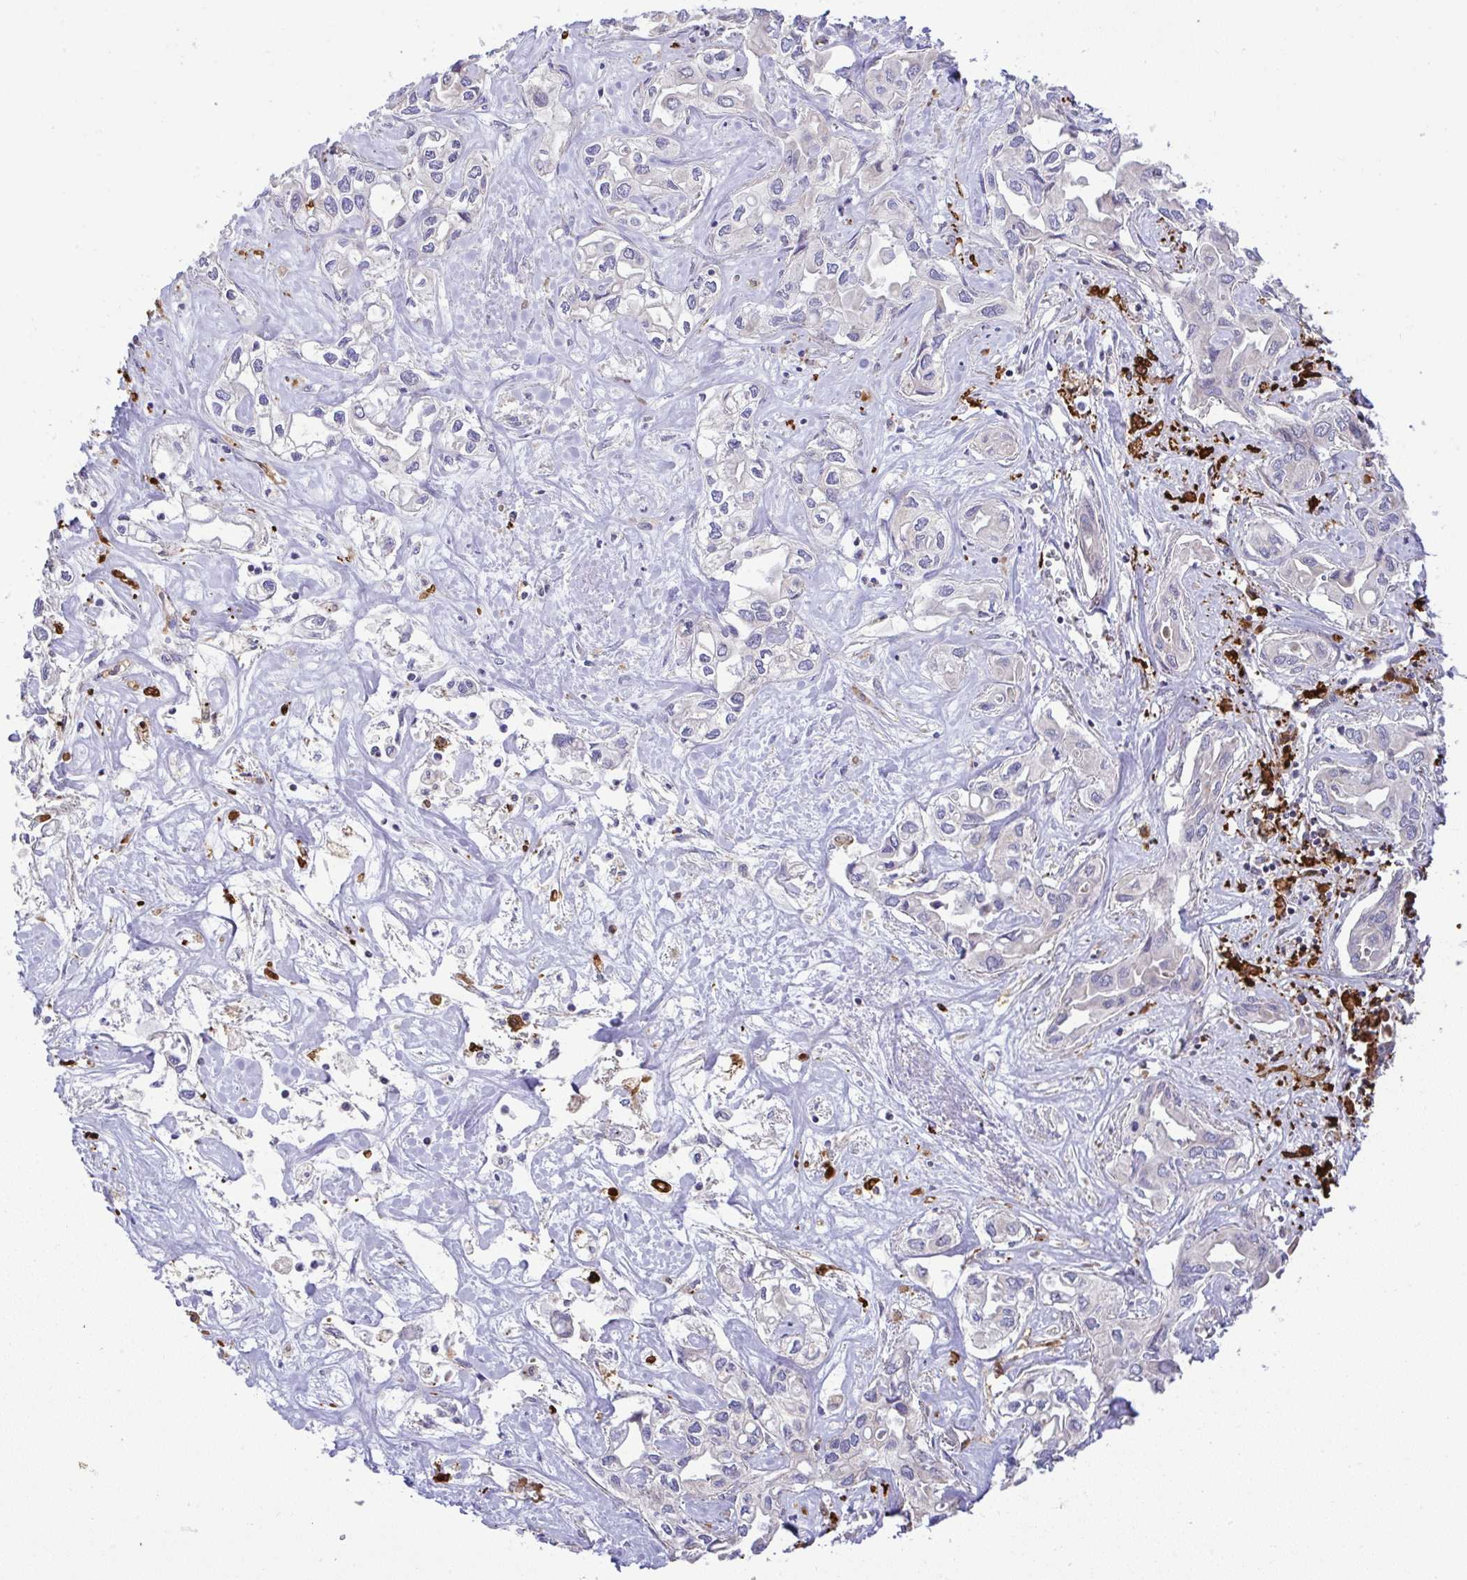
{"staining": {"intensity": "negative", "quantity": "none", "location": "none"}, "tissue": "liver cancer", "cell_type": "Tumor cells", "image_type": "cancer", "snomed": [{"axis": "morphology", "description": "Cholangiocarcinoma"}, {"axis": "topography", "description": "Liver"}], "caption": "Immunohistochemistry (IHC) micrograph of neoplastic tissue: liver cholangiocarcinoma stained with DAB demonstrates no significant protein expression in tumor cells. Brightfield microscopy of immunohistochemistry (IHC) stained with DAB (brown) and hematoxylin (blue), captured at high magnification.", "gene": "GRID2", "patient": {"sex": "female", "age": 64}}